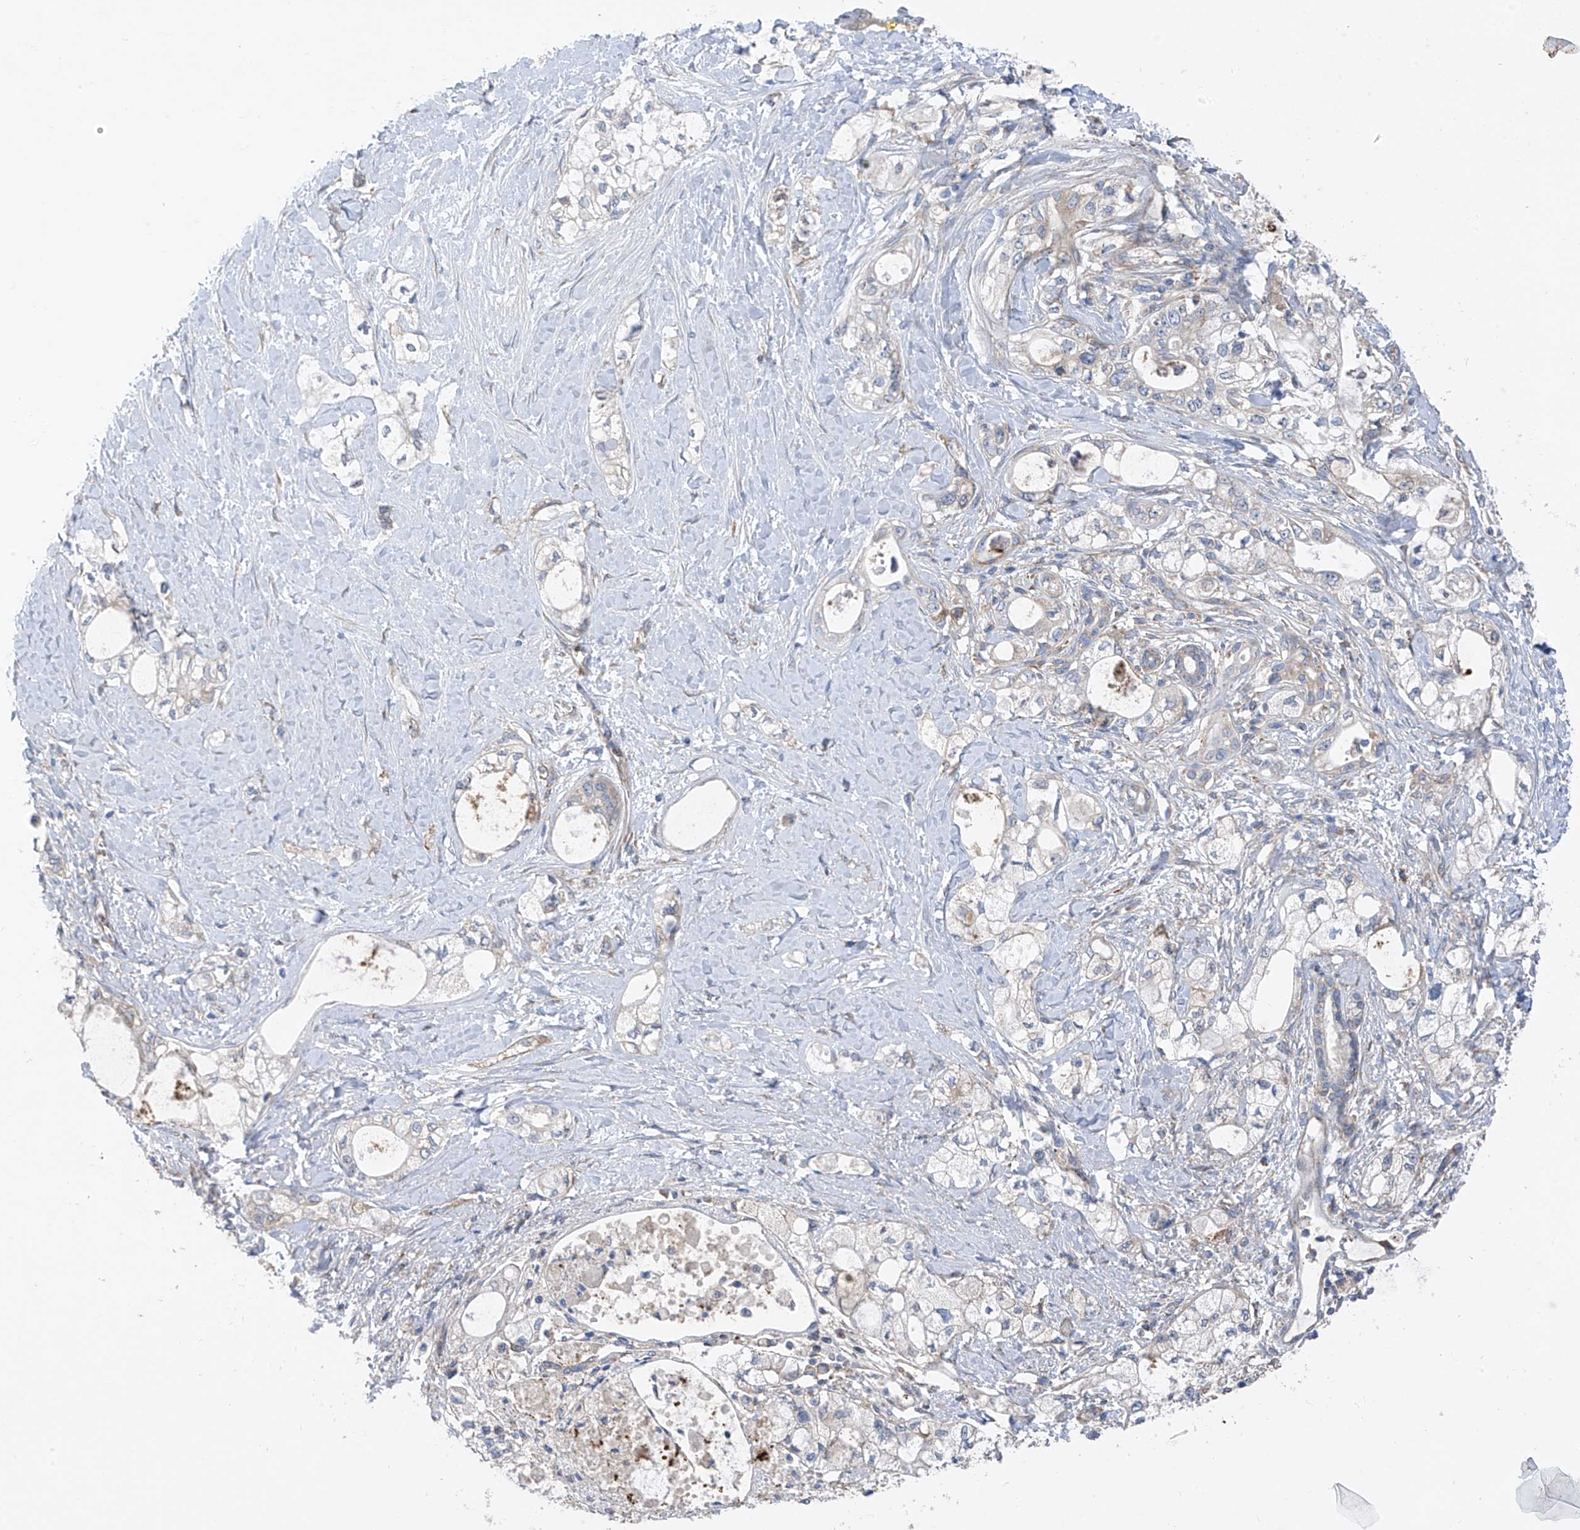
{"staining": {"intensity": "negative", "quantity": "none", "location": "none"}, "tissue": "pancreatic cancer", "cell_type": "Tumor cells", "image_type": "cancer", "snomed": [{"axis": "morphology", "description": "Adenocarcinoma, NOS"}, {"axis": "topography", "description": "Pancreas"}], "caption": "Immunohistochemistry histopathology image of pancreatic cancer stained for a protein (brown), which demonstrates no expression in tumor cells. Nuclei are stained in blue.", "gene": "EOMES", "patient": {"sex": "male", "age": 70}}